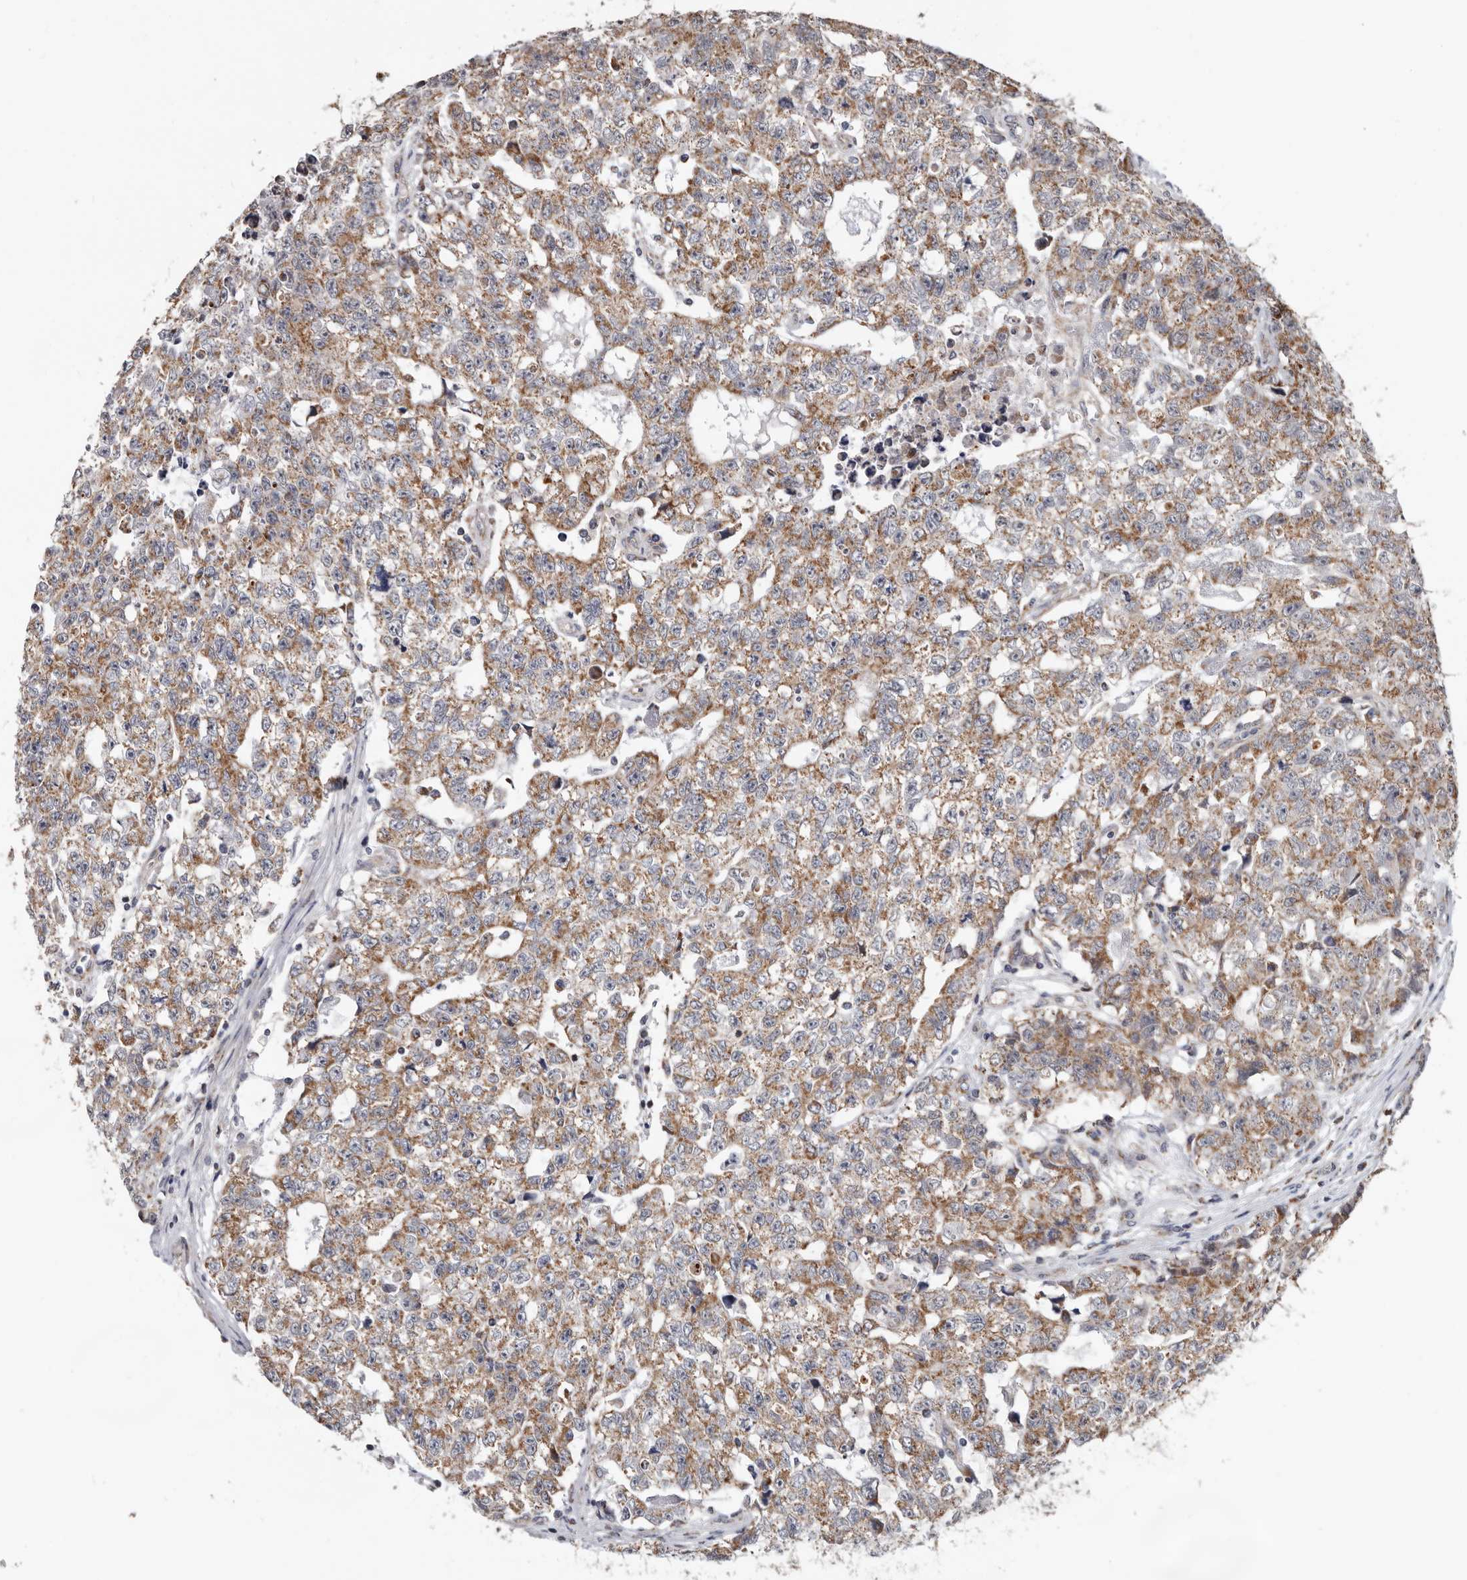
{"staining": {"intensity": "moderate", "quantity": ">75%", "location": "cytoplasmic/membranous"}, "tissue": "testis cancer", "cell_type": "Tumor cells", "image_type": "cancer", "snomed": [{"axis": "morphology", "description": "Carcinoma, Embryonal, NOS"}, {"axis": "topography", "description": "Testis"}], "caption": "A brown stain labels moderate cytoplasmic/membranous positivity of a protein in human embryonal carcinoma (testis) tumor cells.", "gene": "MRPL18", "patient": {"sex": "male", "age": 28}}